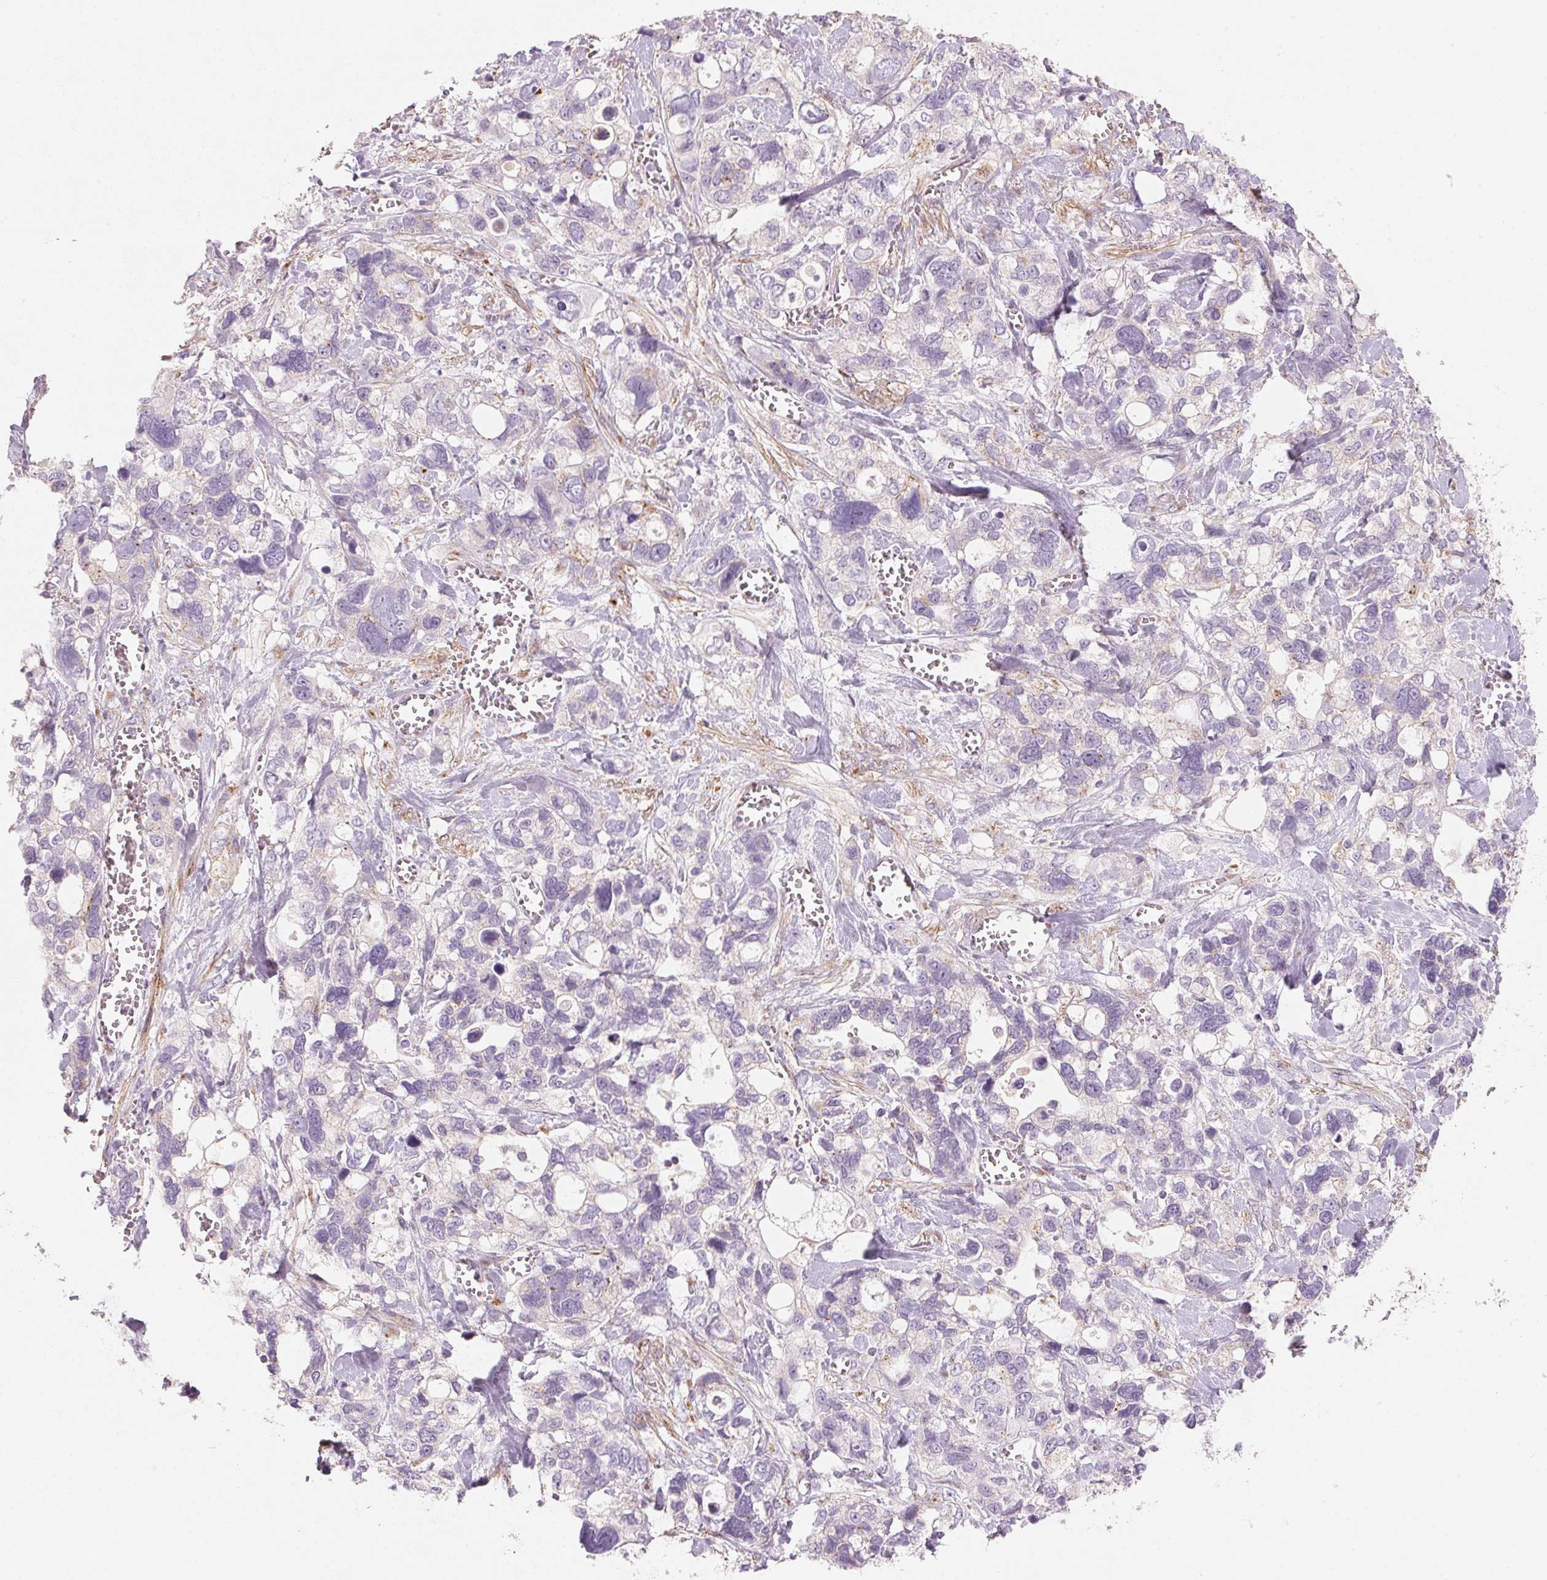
{"staining": {"intensity": "negative", "quantity": "none", "location": "none"}, "tissue": "stomach cancer", "cell_type": "Tumor cells", "image_type": "cancer", "snomed": [{"axis": "morphology", "description": "Adenocarcinoma, NOS"}, {"axis": "topography", "description": "Stomach, upper"}], "caption": "Tumor cells are negative for protein expression in human stomach adenocarcinoma.", "gene": "DRAM2", "patient": {"sex": "female", "age": 81}}